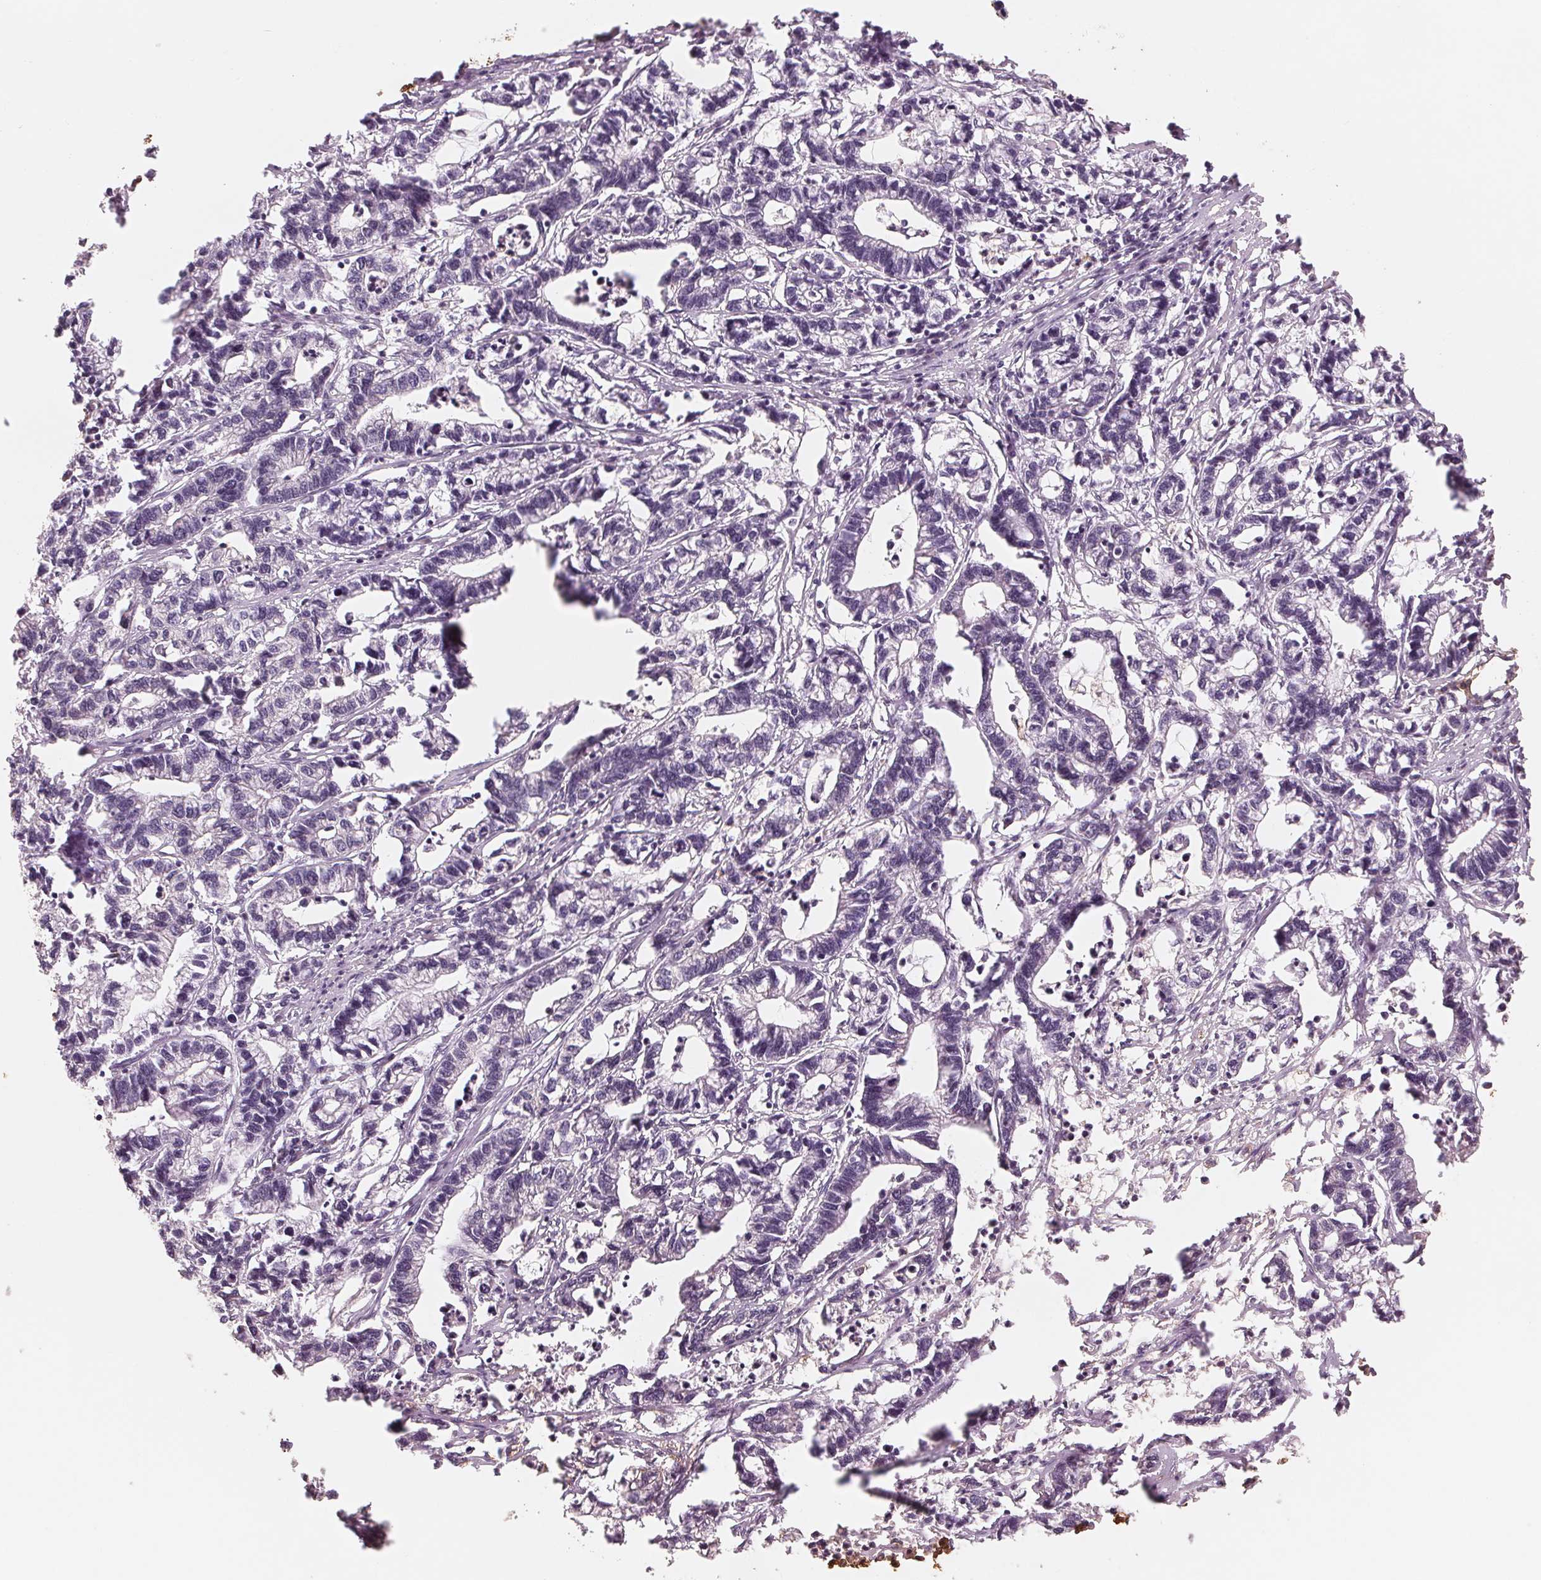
{"staining": {"intensity": "negative", "quantity": "none", "location": "none"}, "tissue": "stomach cancer", "cell_type": "Tumor cells", "image_type": "cancer", "snomed": [{"axis": "morphology", "description": "Adenocarcinoma, NOS"}, {"axis": "topography", "description": "Stomach"}], "caption": "DAB immunohistochemical staining of adenocarcinoma (stomach) demonstrates no significant positivity in tumor cells. (Stains: DAB immunohistochemistry (IHC) with hematoxylin counter stain, Microscopy: brightfield microscopy at high magnification).", "gene": "IL9R", "patient": {"sex": "male", "age": 83}}